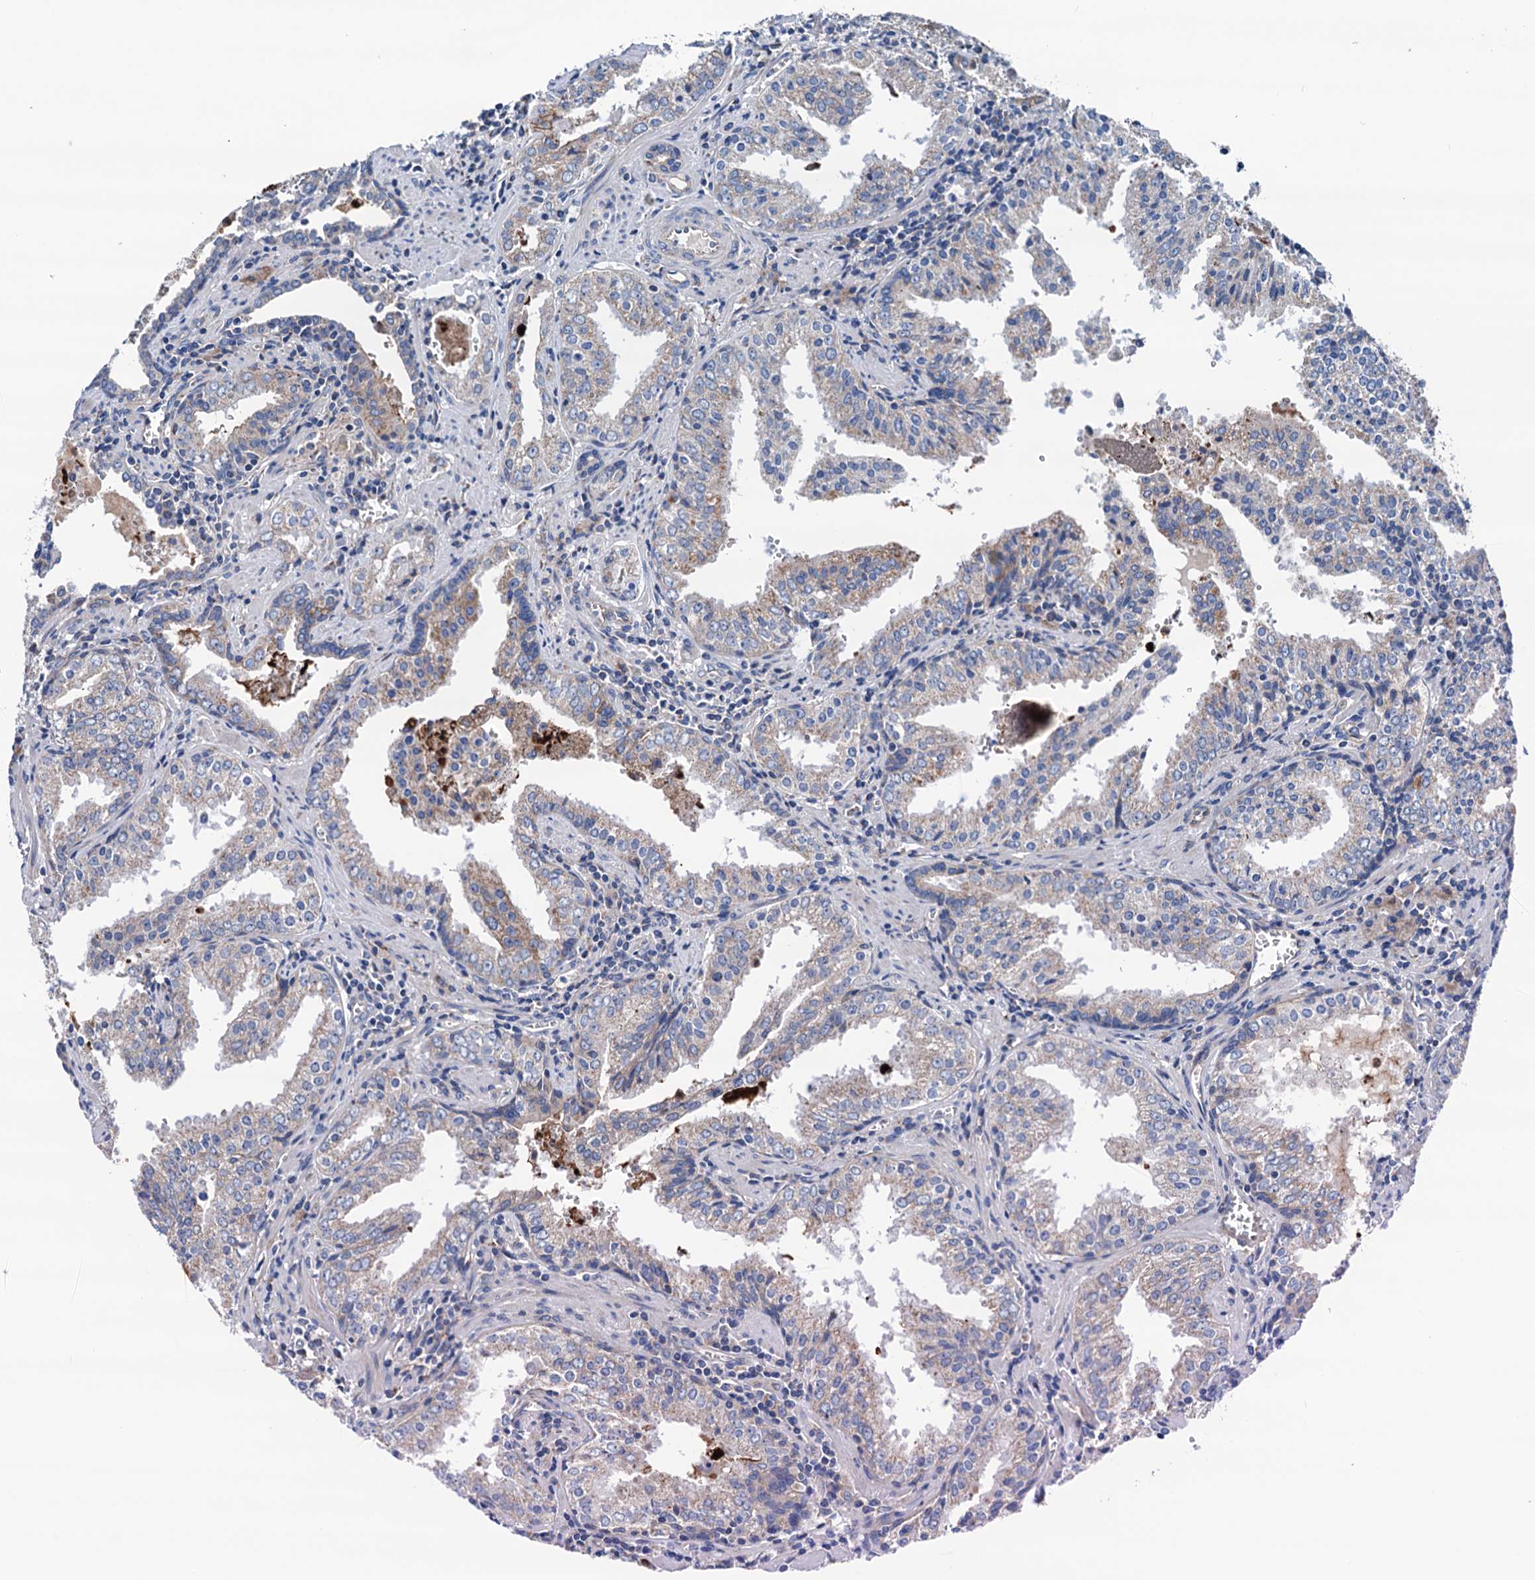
{"staining": {"intensity": "weak", "quantity": "25%-75%", "location": "cytoplasmic/membranous"}, "tissue": "prostate cancer", "cell_type": "Tumor cells", "image_type": "cancer", "snomed": [{"axis": "morphology", "description": "Adenocarcinoma, High grade"}, {"axis": "topography", "description": "Prostate"}], "caption": "A brown stain labels weak cytoplasmic/membranous positivity of a protein in human adenocarcinoma (high-grade) (prostate) tumor cells.", "gene": "RASSF9", "patient": {"sex": "male", "age": 68}}